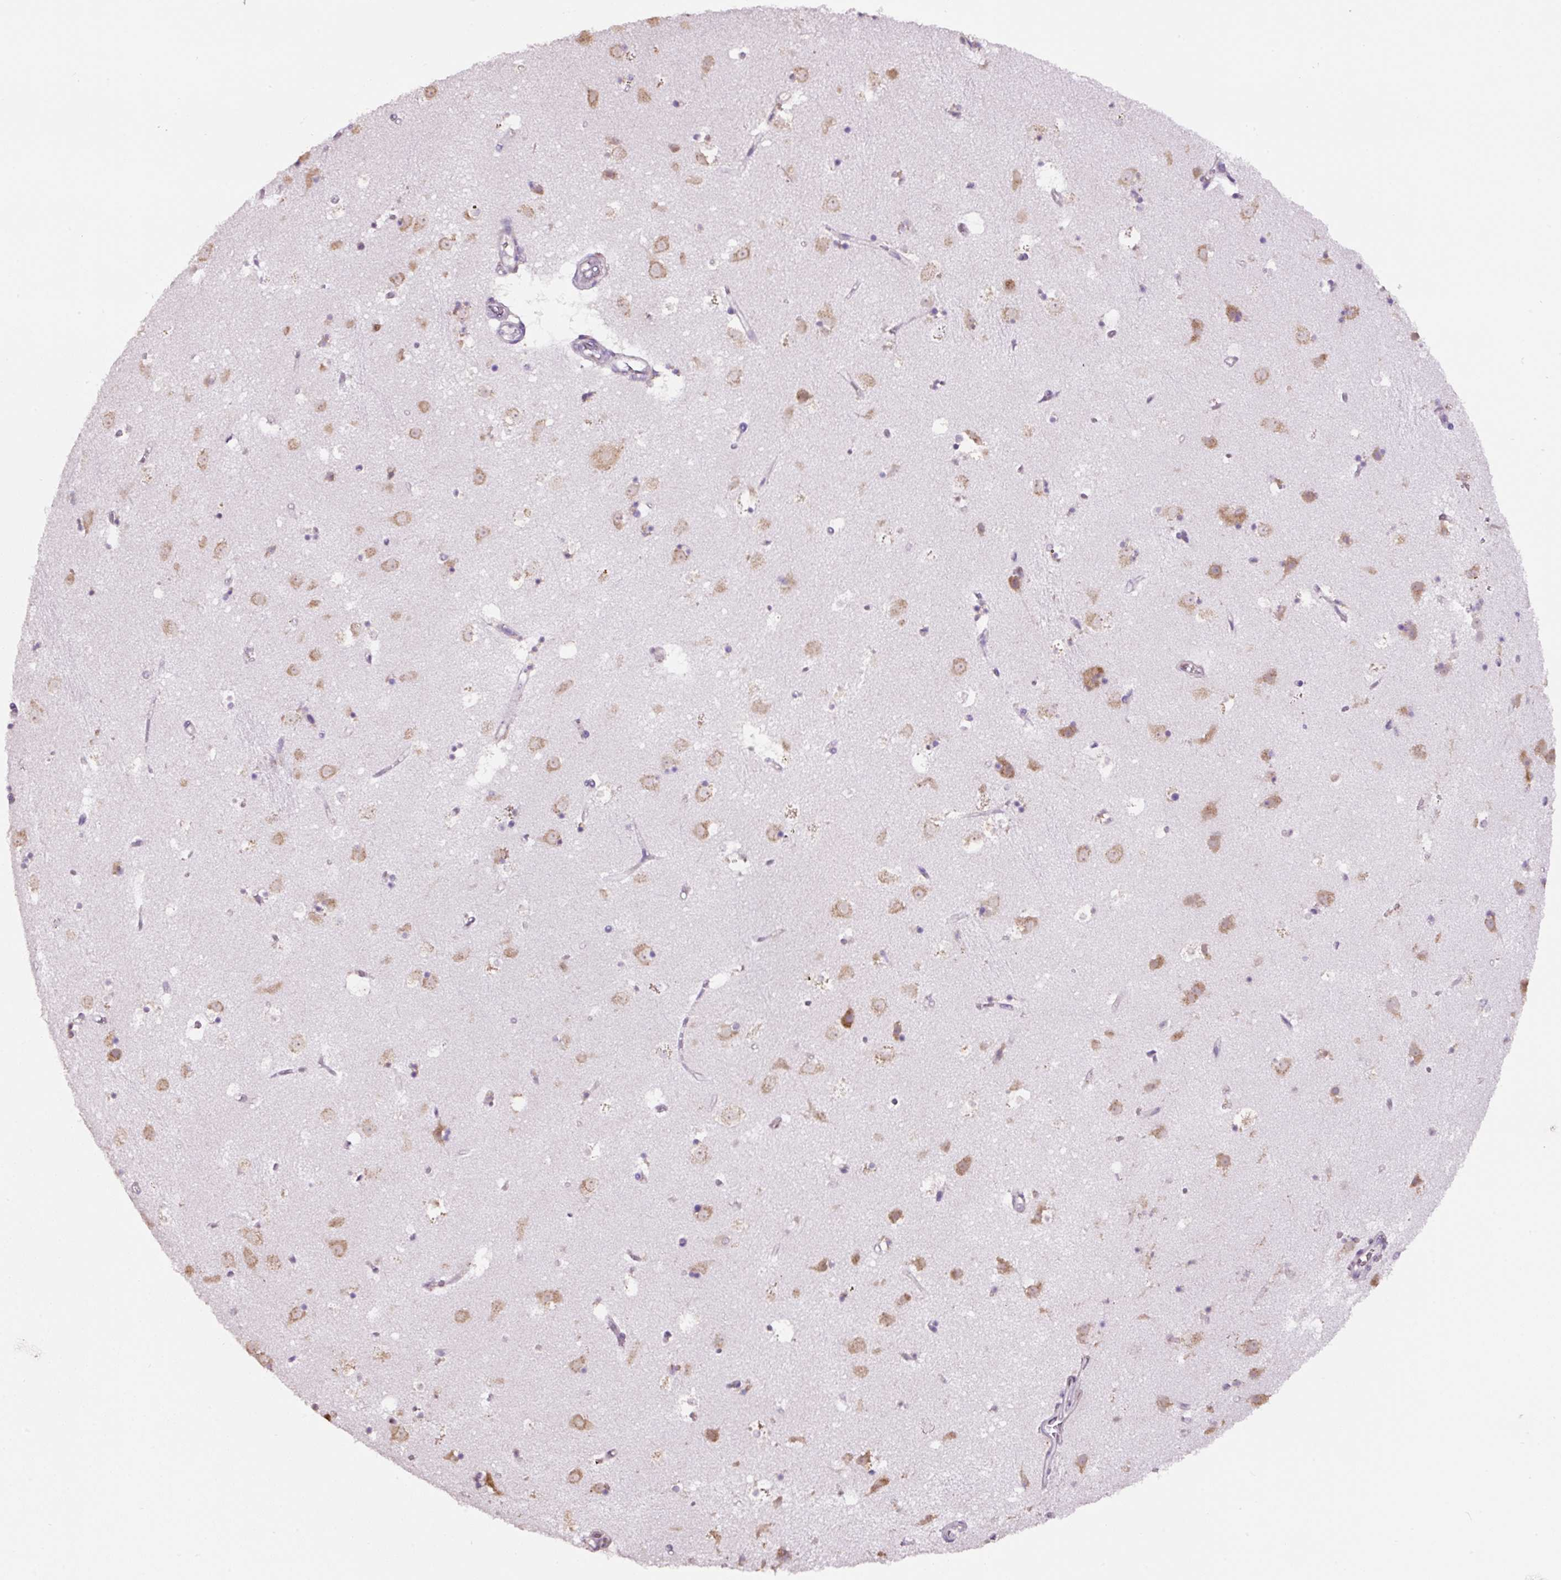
{"staining": {"intensity": "weak", "quantity": "<25%", "location": "cytoplasmic/membranous"}, "tissue": "caudate", "cell_type": "Glial cells", "image_type": "normal", "snomed": [{"axis": "morphology", "description": "Normal tissue, NOS"}, {"axis": "topography", "description": "Lateral ventricle wall"}], "caption": "The photomicrograph shows no significant staining in glial cells of caudate. (DAB (3,3'-diaminobenzidine) immunohistochemistry, high magnification).", "gene": "RPS23", "patient": {"sex": "male", "age": 58}}